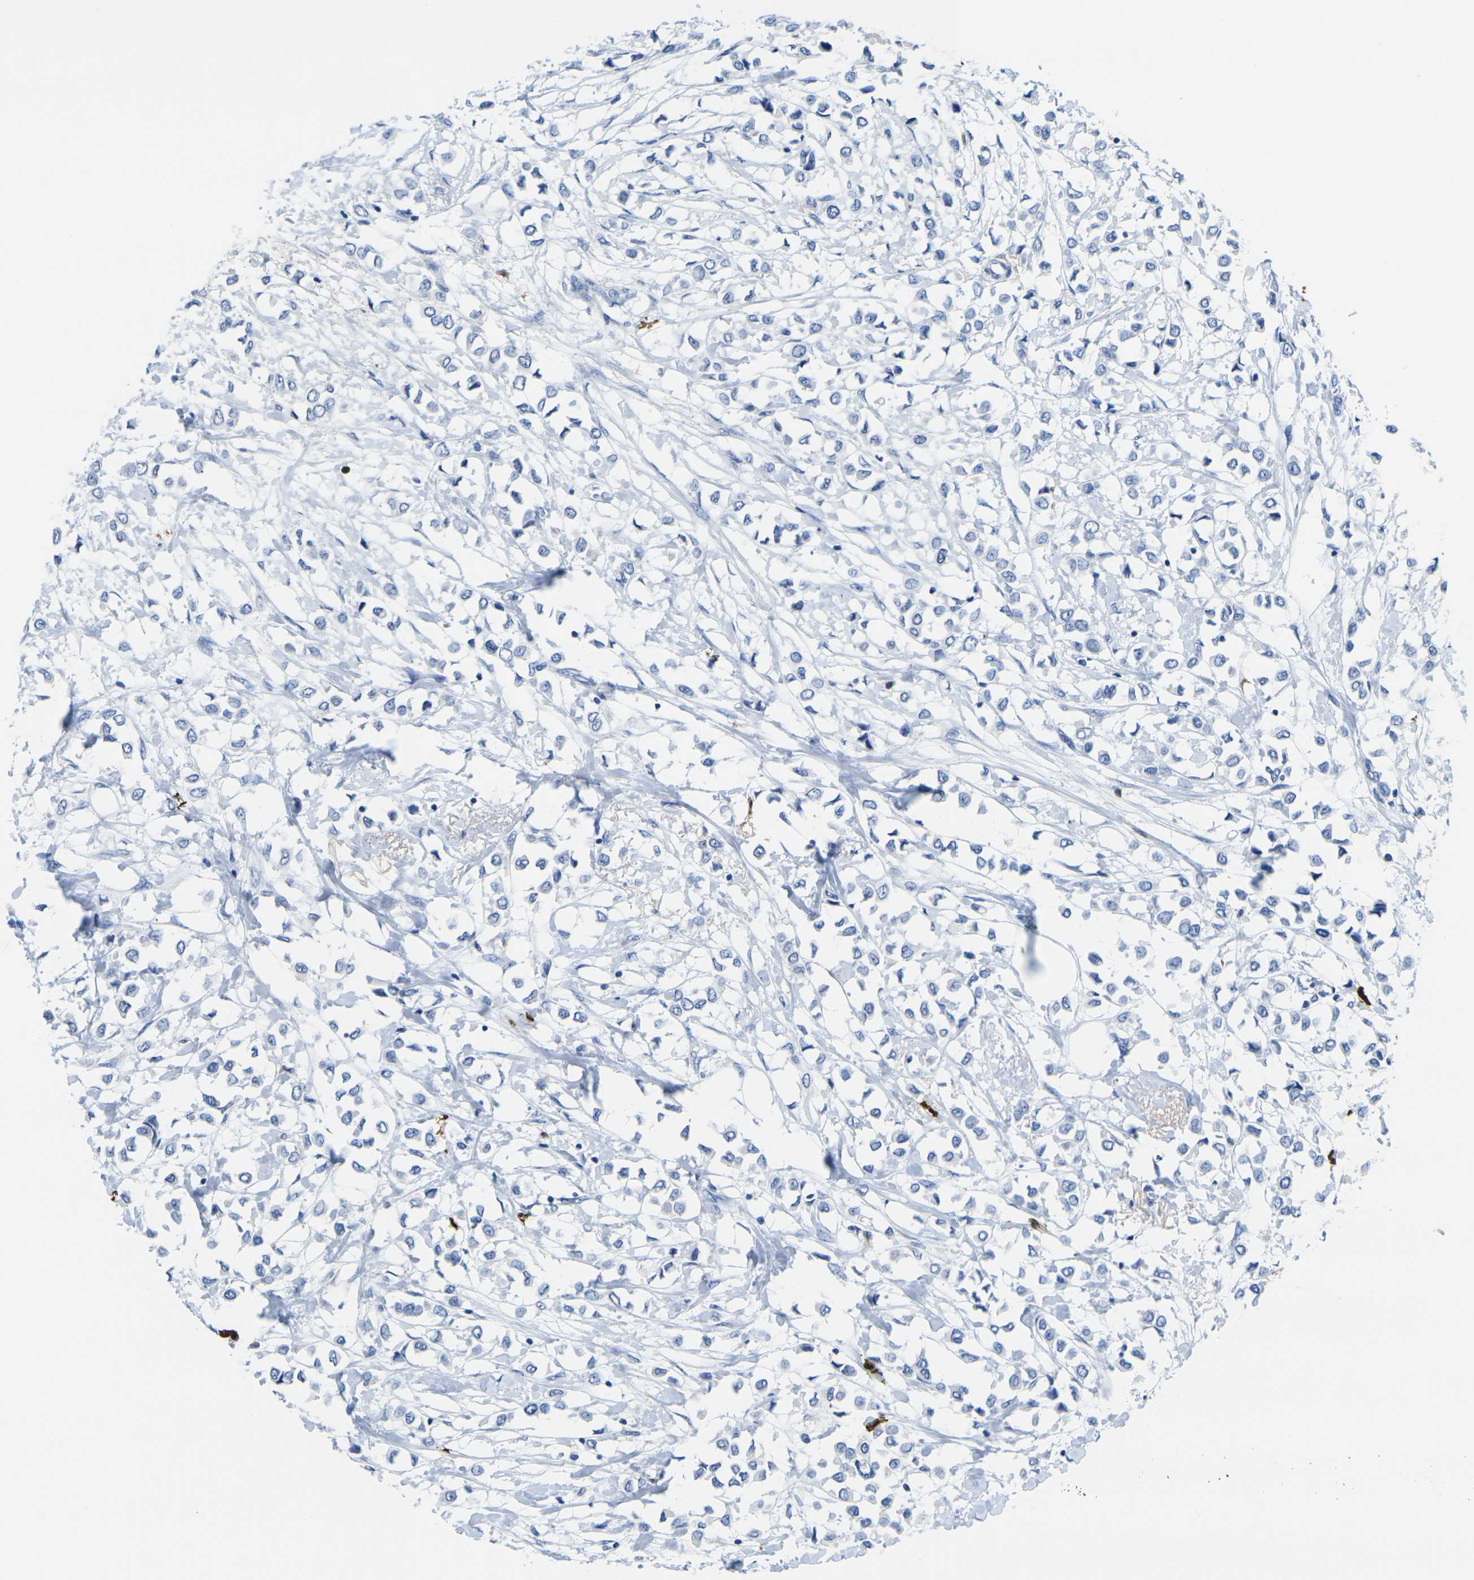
{"staining": {"intensity": "negative", "quantity": "none", "location": "none"}, "tissue": "breast cancer", "cell_type": "Tumor cells", "image_type": "cancer", "snomed": [{"axis": "morphology", "description": "Lobular carcinoma"}, {"axis": "topography", "description": "Breast"}], "caption": "IHC histopathology image of neoplastic tissue: breast cancer (lobular carcinoma) stained with DAB reveals no significant protein positivity in tumor cells.", "gene": "S100A9", "patient": {"sex": "female", "age": 51}}